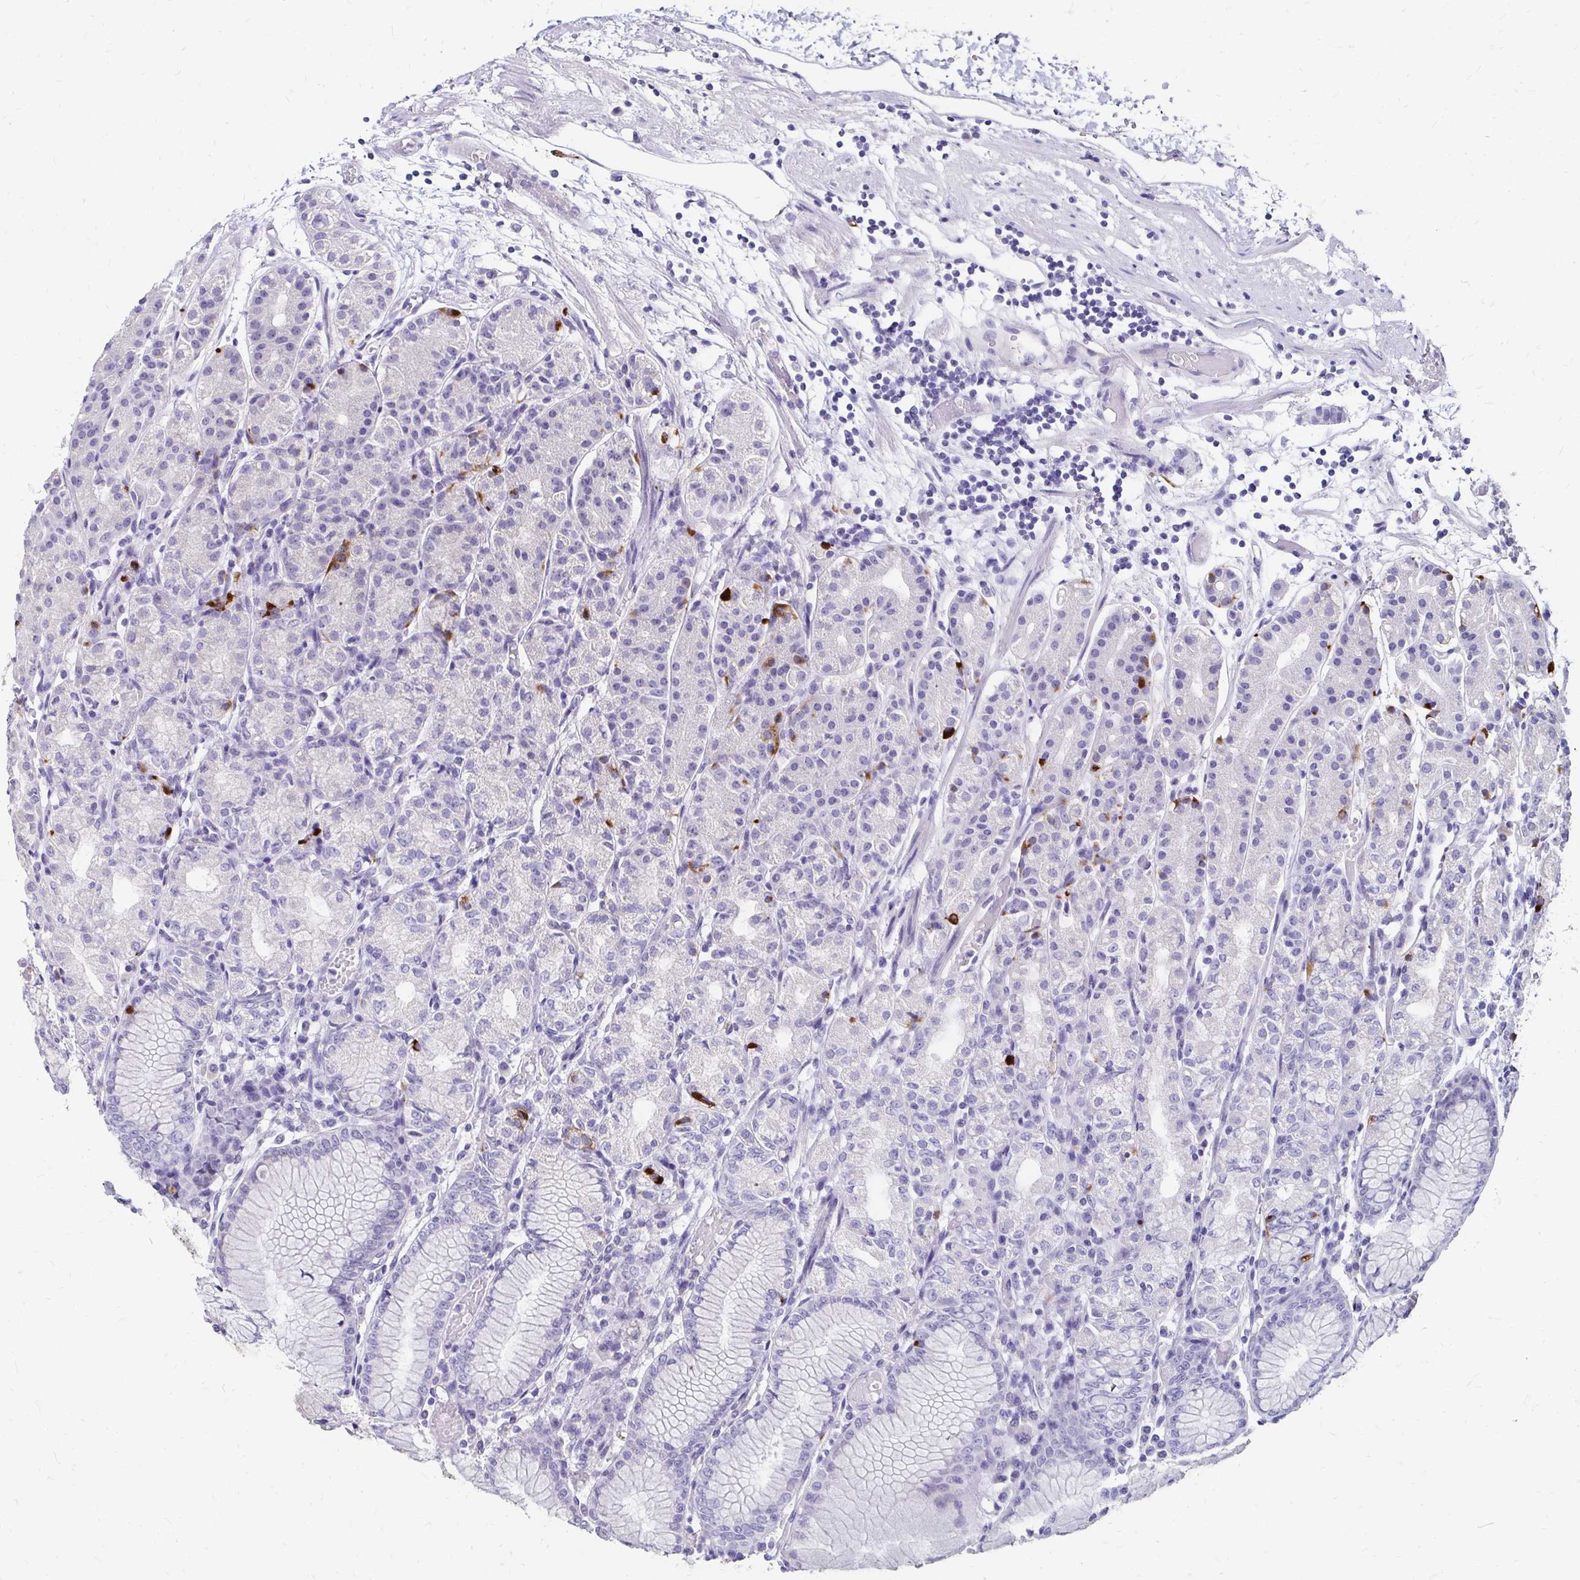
{"staining": {"intensity": "strong", "quantity": "<25%", "location": "cytoplasmic/membranous"}, "tissue": "stomach", "cell_type": "Glandular cells", "image_type": "normal", "snomed": [{"axis": "morphology", "description": "Normal tissue, NOS"}, {"axis": "topography", "description": "Stomach"}], "caption": "An IHC histopathology image of unremarkable tissue is shown. Protein staining in brown highlights strong cytoplasmic/membranous positivity in stomach within glandular cells.", "gene": "SCG3", "patient": {"sex": "female", "age": 57}}